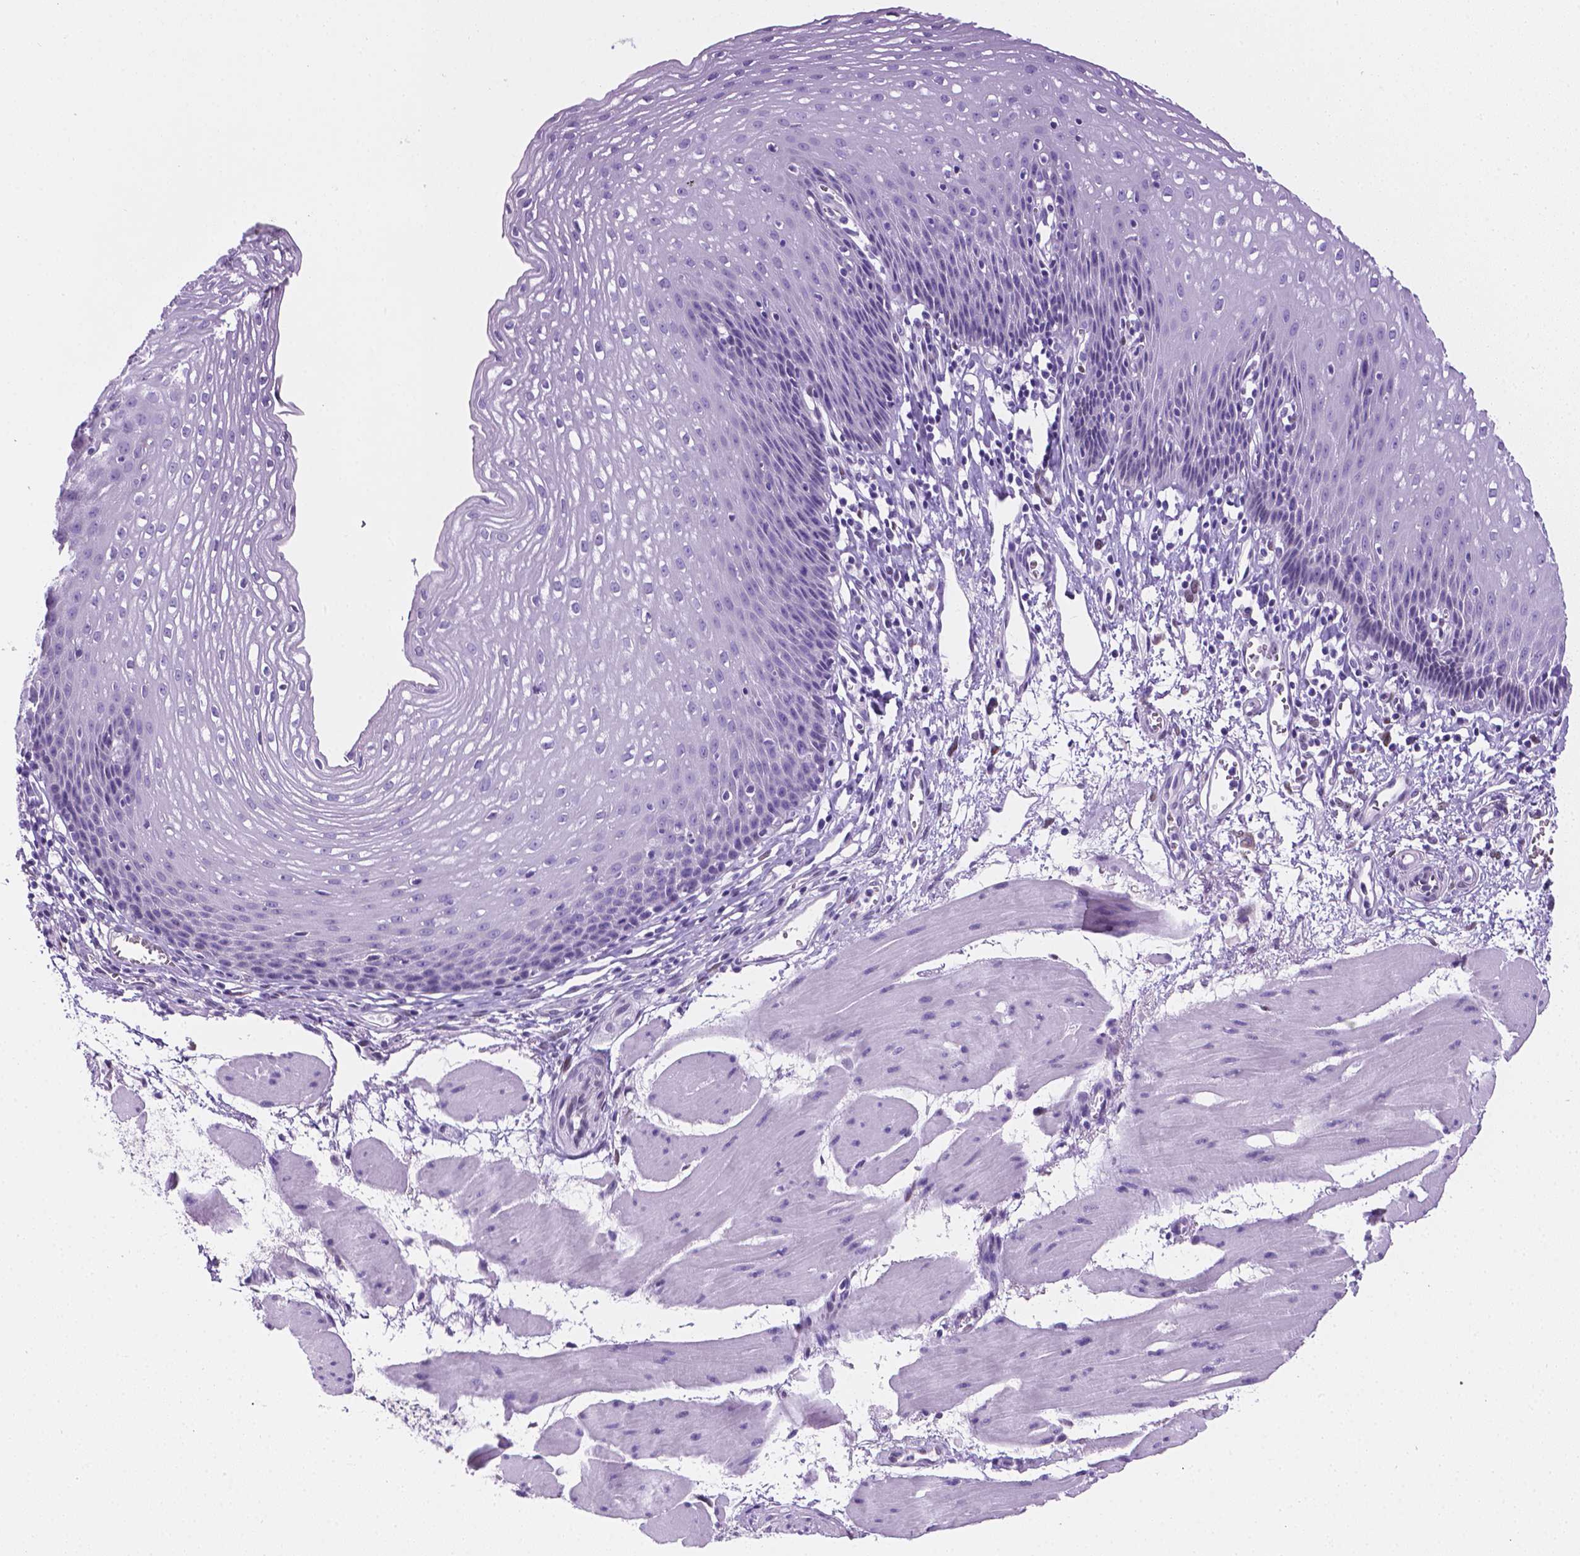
{"staining": {"intensity": "negative", "quantity": "none", "location": "none"}, "tissue": "esophagus", "cell_type": "Squamous epithelial cells", "image_type": "normal", "snomed": [{"axis": "morphology", "description": "Normal tissue, NOS"}, {"axis": "topography", "description": "Esophagus"}], "caption": "Esophagus stained for a protein using immunohistochemistry reveals no staining squamous epithelial cells.", "gene": "TMEM210", "patient": {"sex": "female", "age": 64}}